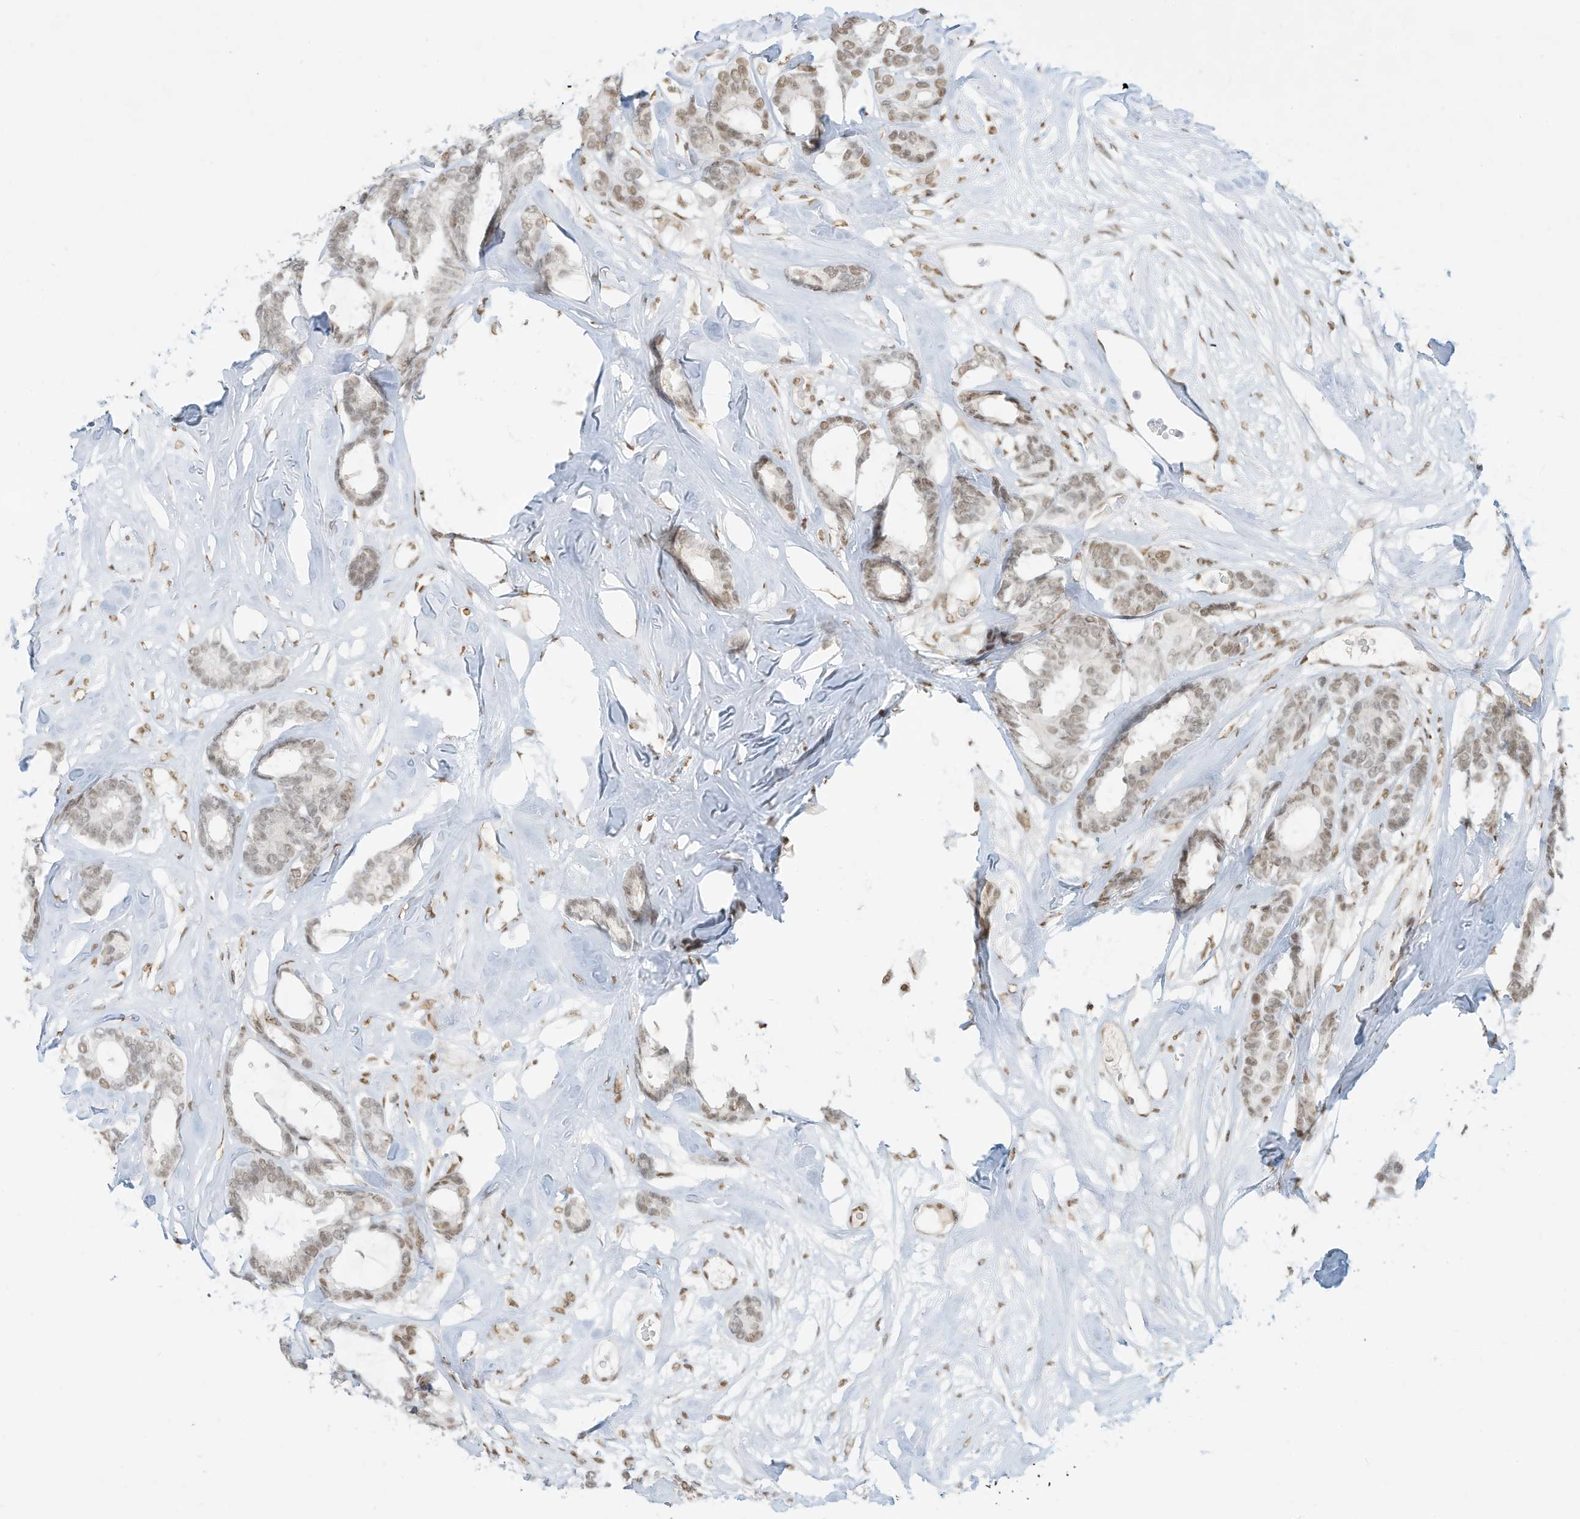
{"staining": {"intensity": "weak", "quantity": "25%-75%", "location": "nuclear"}, "tissue": "breast cancer", "cell_type": "Tumor cells", "image_type": "cancer", "snomed": [{"axis": "morphology", "description": "Duct carcinoma"}, {"axis": "topography", "description": "Breast"}], "caption": "Breast cancer (infiltrating ductal carcinoma) tissue reveals weak nuclear positivity in approximately 25%-75% of tumor cells, visualized by immunohistochemistry.", "gene": "NHSL1", "patient": {"sex": "female", "age": 87}}